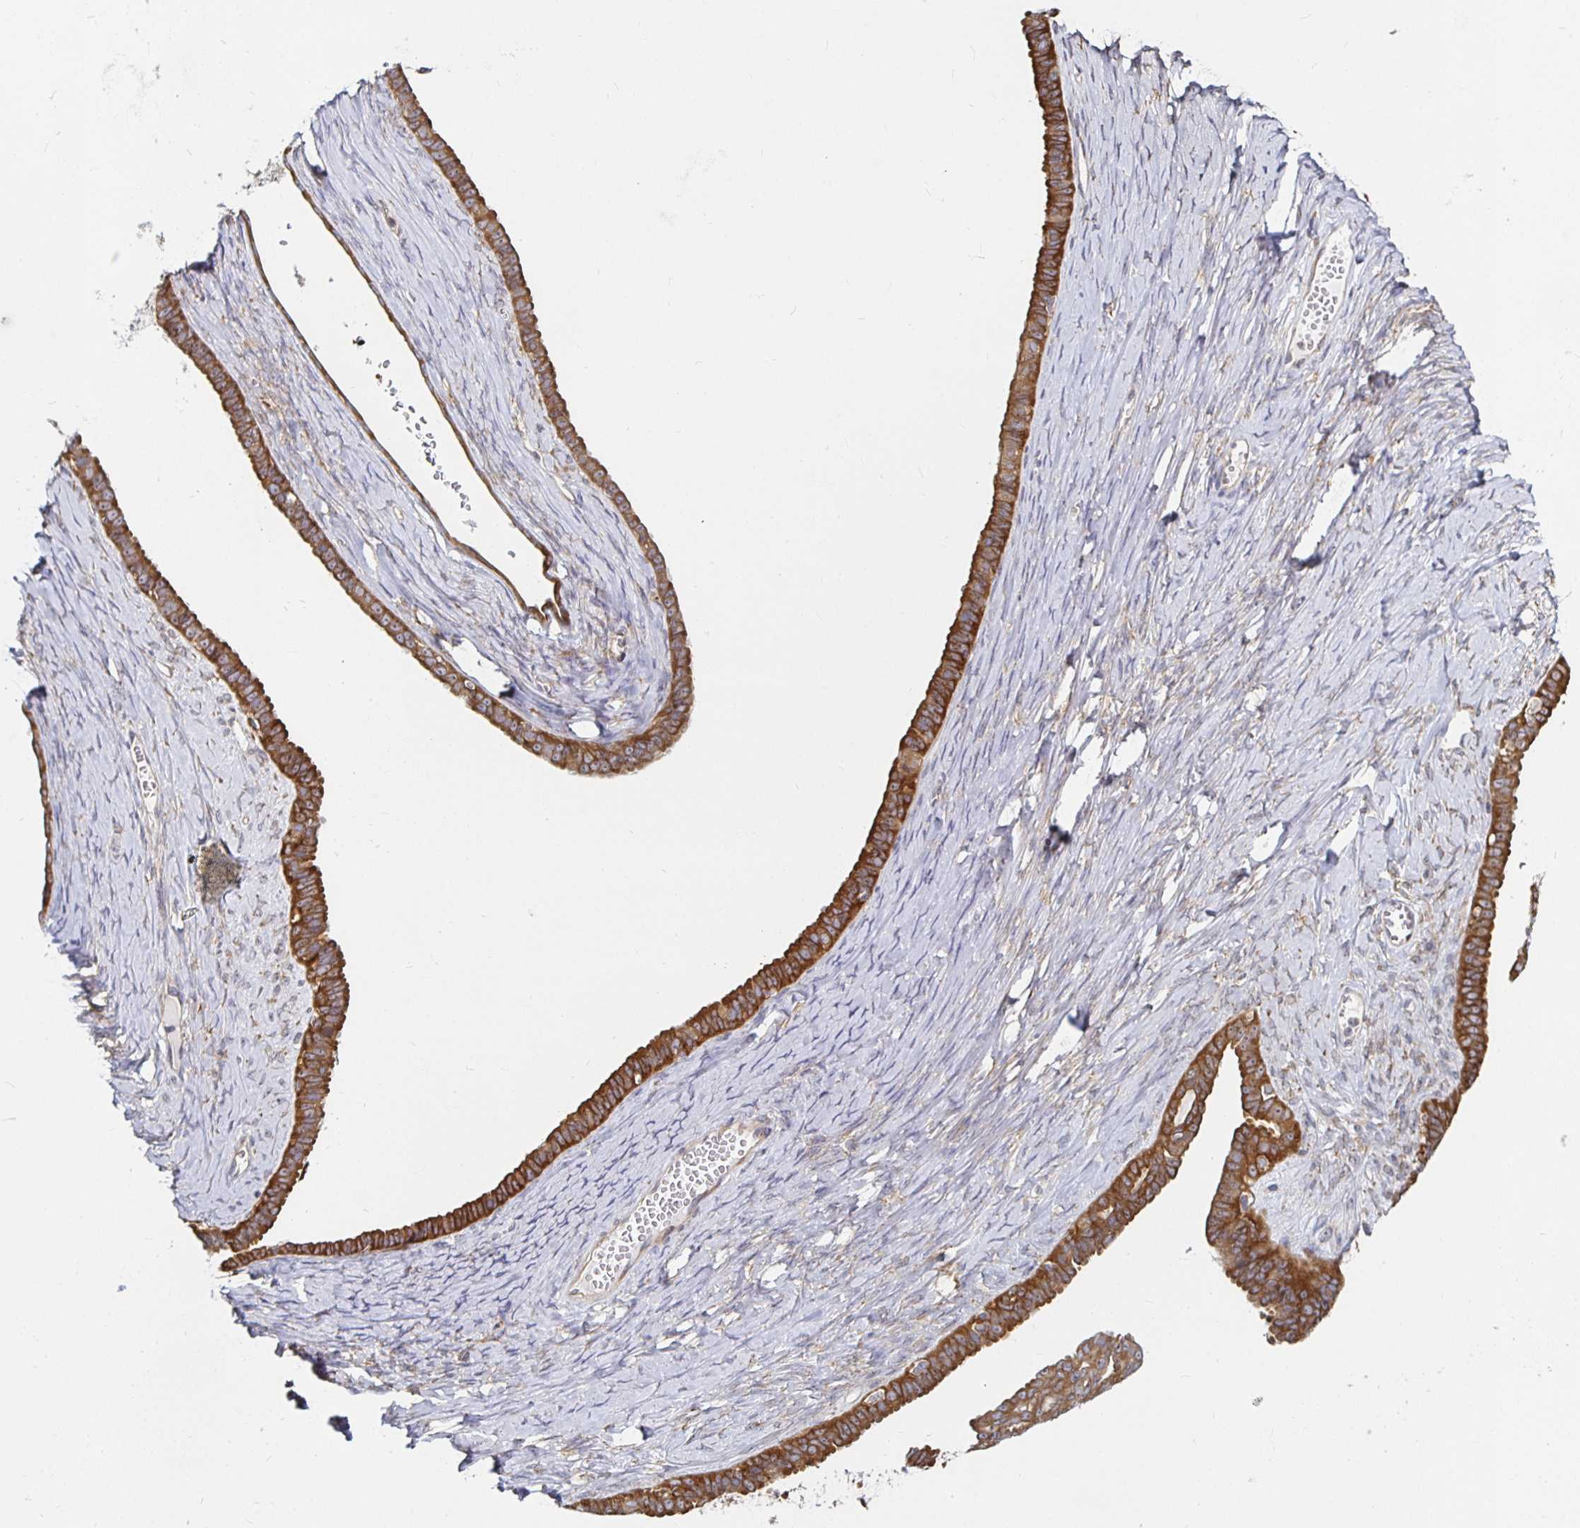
{"staining": {"intensity": "strong", "quantity": ">75%", "location": "cytoplasmic/membranous"}, "tissue": "ovarian cancer", "cell_type": "Tumor cells", "image_type": "cancer", "snomed": [{"axis": "morphology", "description": "Cystadenocarcinoma, serous, NOS"}, {"axis": "topography", "description": "Ovary"}], "caption": "Immunohistochemistry of human ovarian serous cystadenocarcinoma exhibits high levels of strong cytoplasmic/membranous expression in about >75% of tumor cells.", "gene": "PDAP1", "patient": {"sex": "female", "age": 71}}